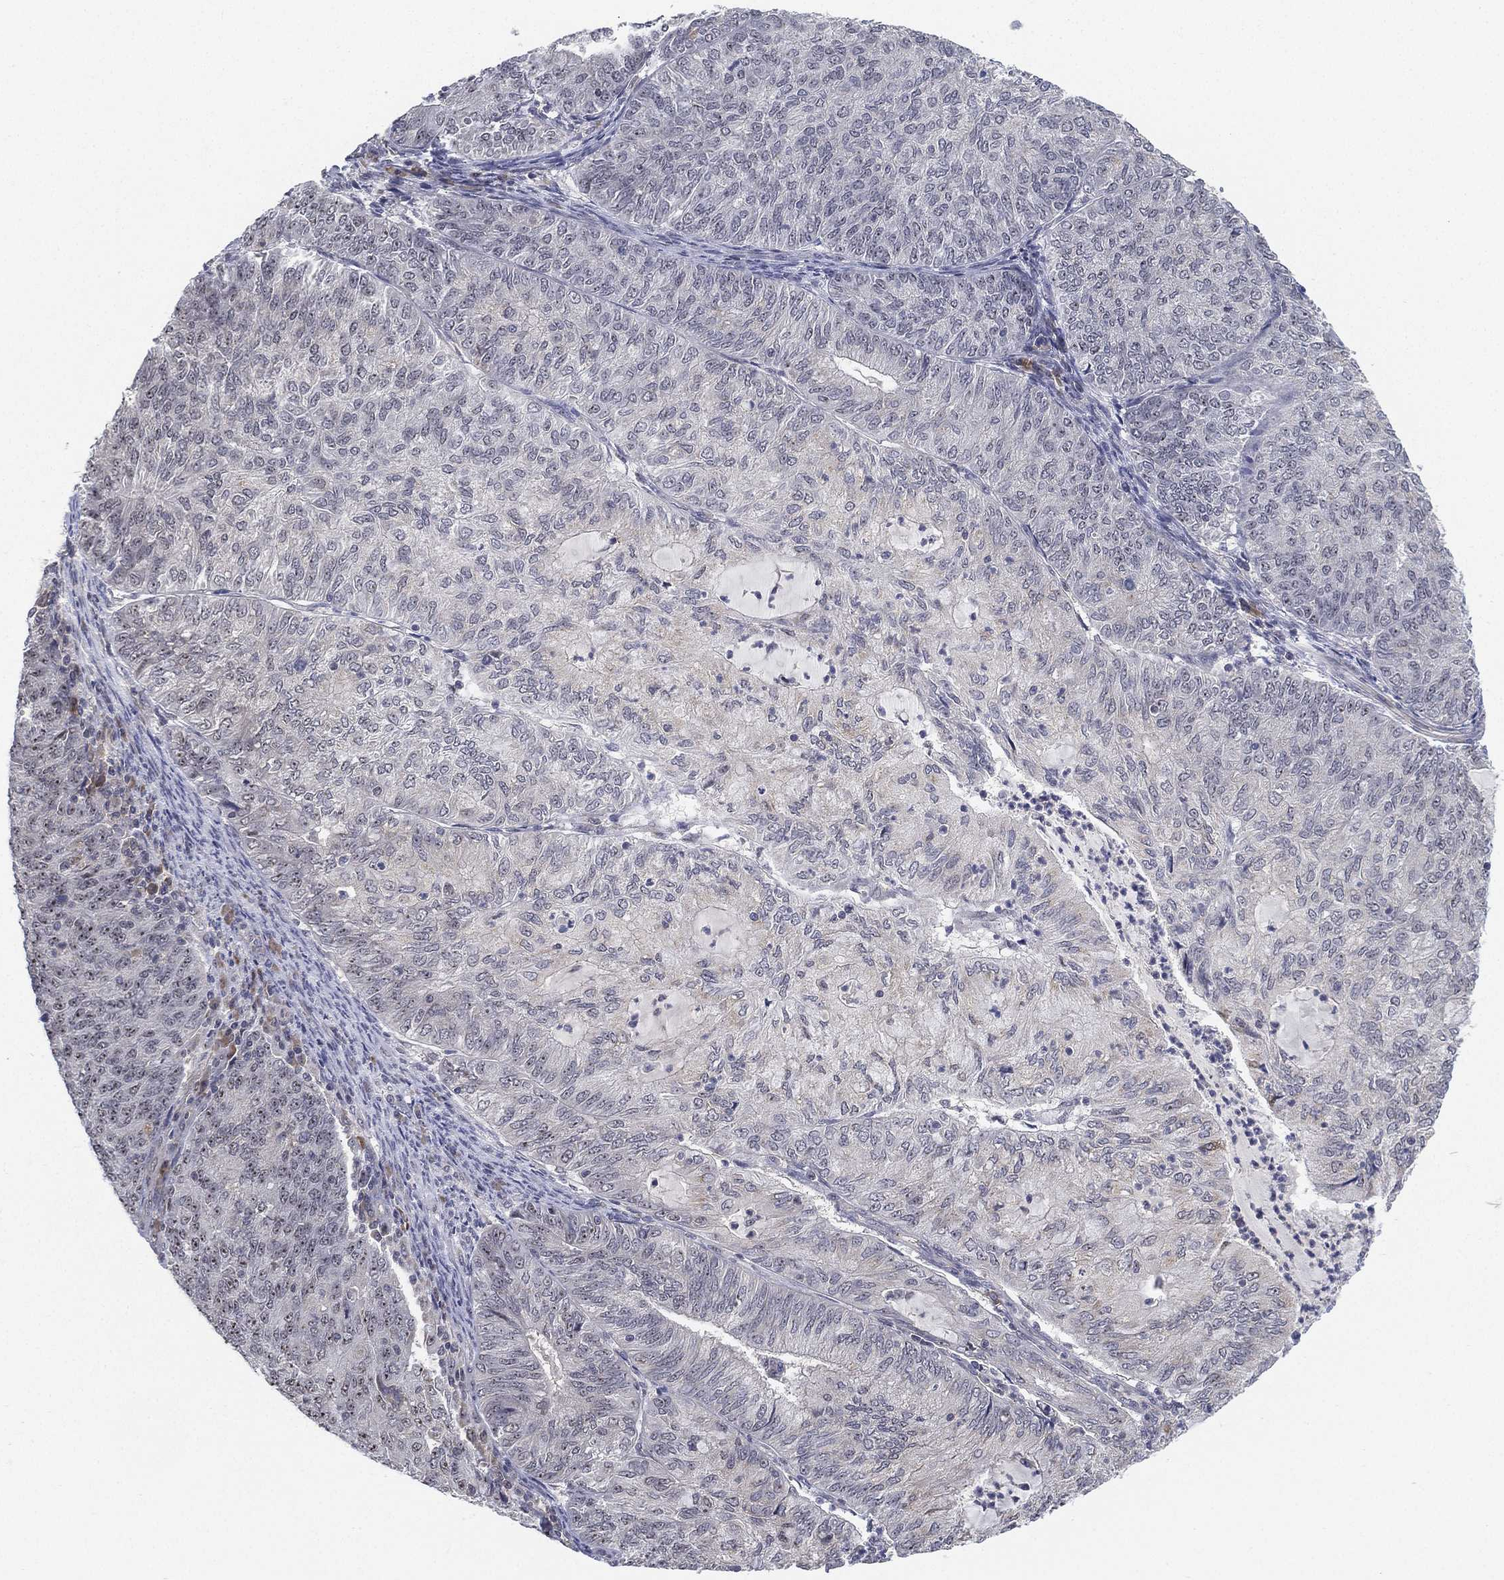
{"staining": {"intensity": "negative", "quantity": "none", "location": "none"}, "tissue": "endometrial cancer", "cell_type": "Tumor cells", "image_type": "cancer", "snomed": [{"axis": "morphology", "description": "Adenocarcinoma, NOS"}, {"axis": "topography", "description": "Endometrium"}], "caption": "Immunohistochemistry (IHC) histopathology image of neoplastic tissue: endometrial cancer (adenocarcinoma) stained with DAB shows no significant protein staining in tumor cells.", "gene": "PPP1R16B", "patient": {"sex": "female", "age": 82}}